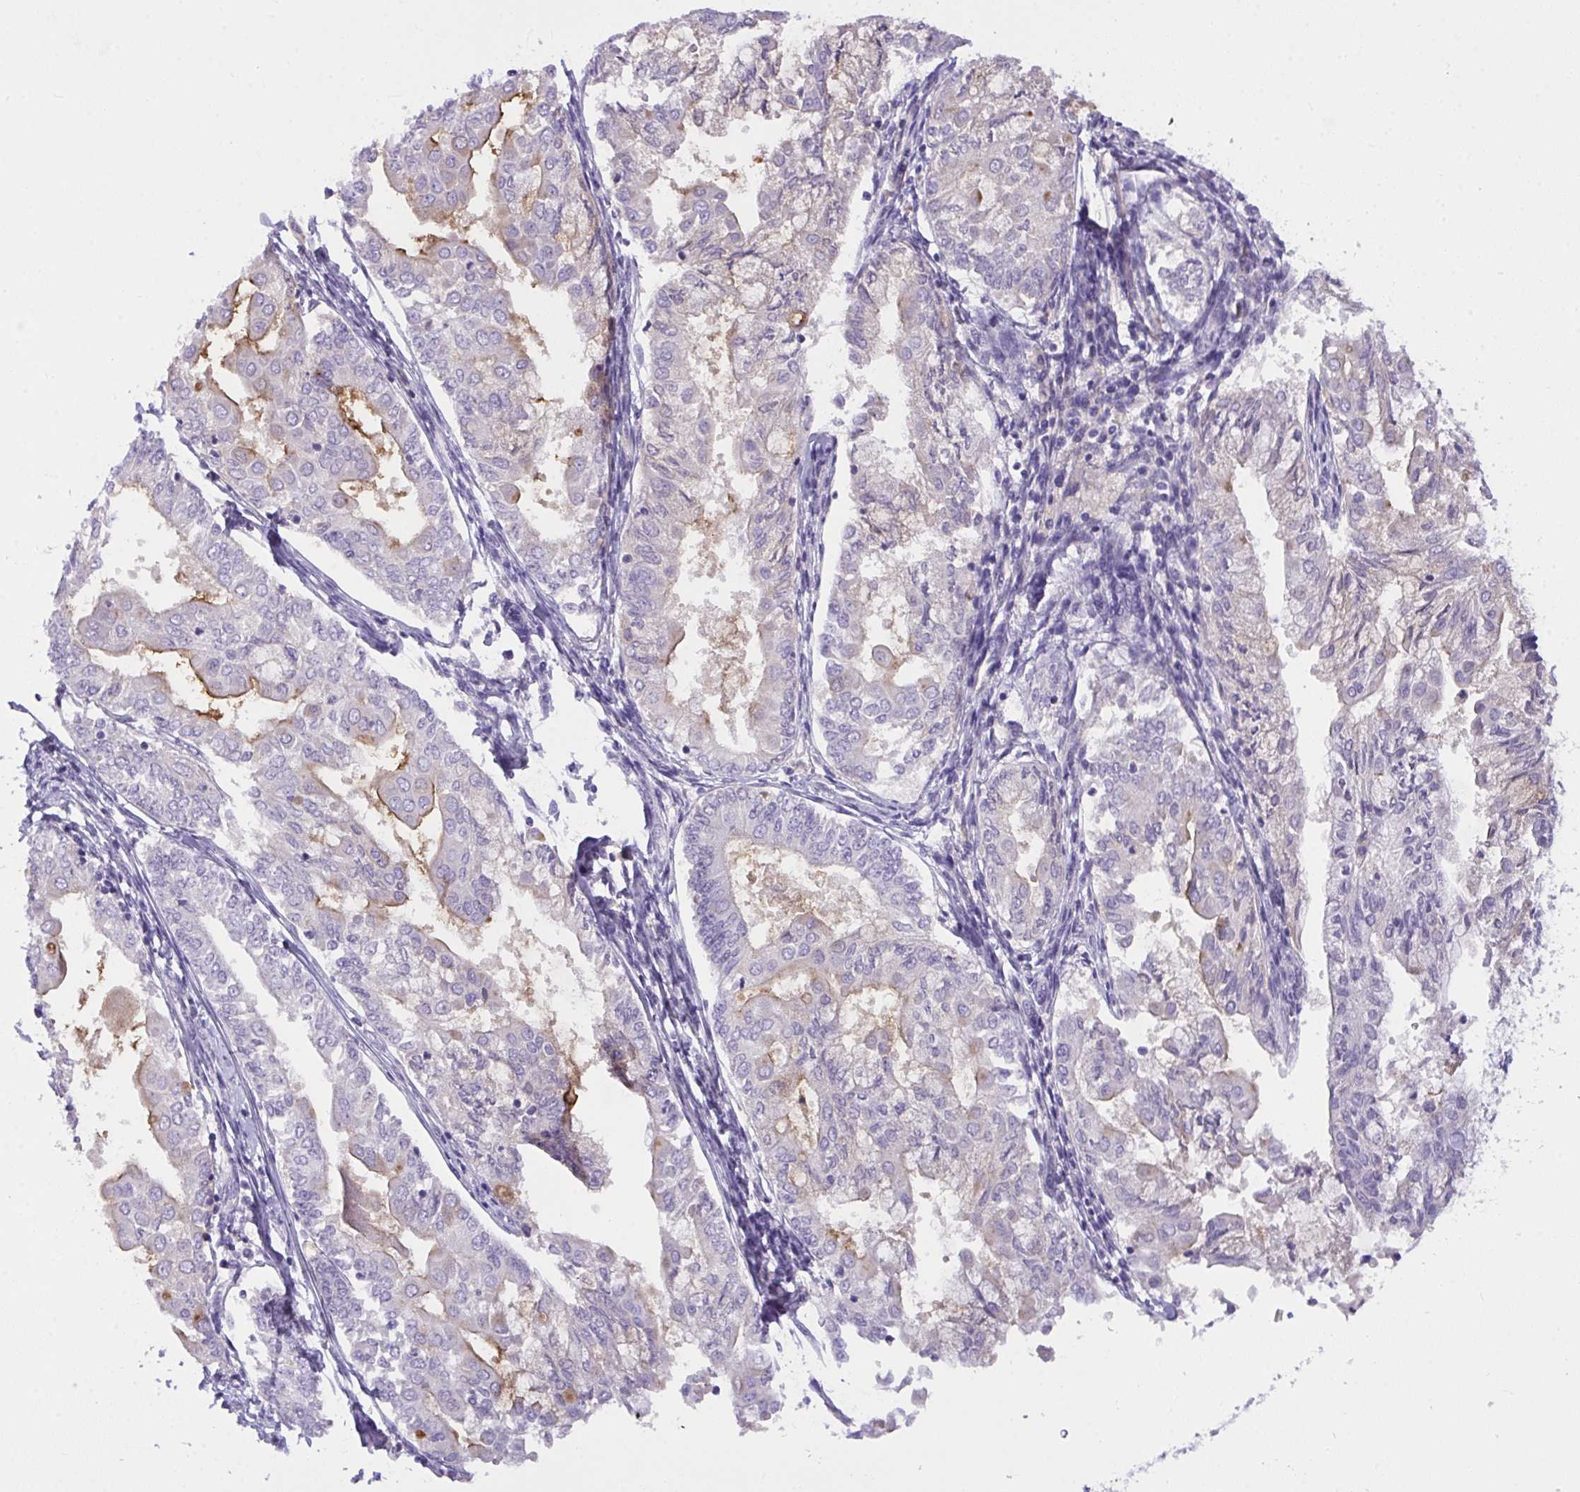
{"staining": {"intensity": "moderate", "quantity": "<25%", "location": "cytoplasmic/membranous"}, "tissue": "endometrial cancer", "cell_type": "Tumor cells", "image_type": "cancer", "snomed": [{"axis": "morphology", "description": "Adenocarcinoma, NOS"}, {"axis": "topography", "description": "Endometrium"}], "caption": "The image reveals staining of endometrial cancer, revealing moderate cytoplasmic/membranous protein expression (brown color) within tumor cells.", "gene": "SEMA6B", "patient": {"sex": "female", "age": 68}}